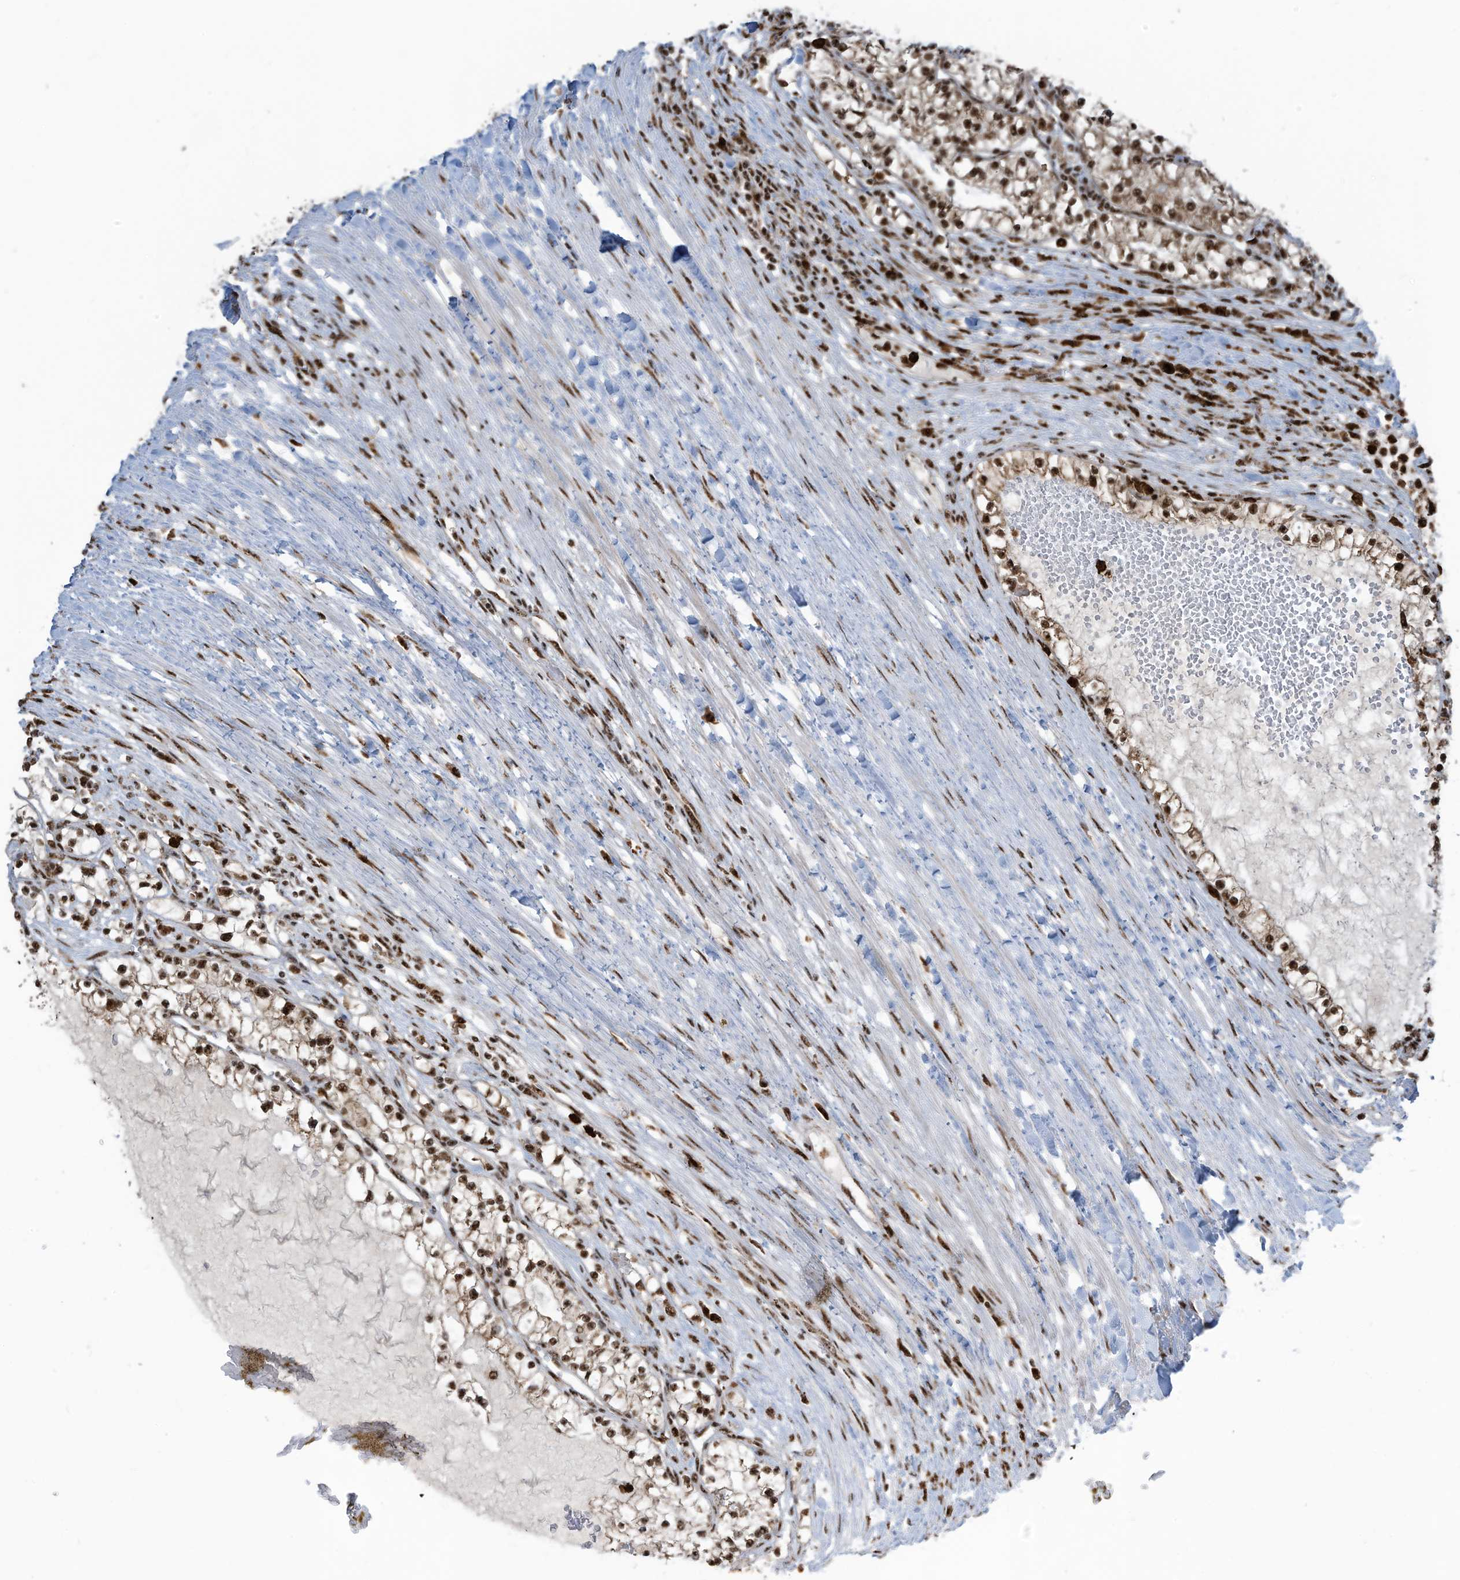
{"staining": {"intensity": "moderate", "quantity": ">75%", "location": "cytoplasmic/membranous,nuclear"}, "tissue": "renal cancer", "cell_type": "Tumor cells", "image_type": "cancer", "snomed": [{"axis": "morphology", "description": "Normal tissue, NOS"}, {"axis": "morphology", "description": "Adenocarcinoma, NOS"}, {"axis": "topography", "description": "Kidney"}], "caption": "A brown stain labels moderate cytoplasmic/membranous and nuclear expression of a protein in human adenocarcinoma (renal) tumor cells. The staining was performed using DAB (3,3'-diaminobenzidine) to visualize the protein expression in brown, while the nuclei were stained in blue with hematoxylin (Magnification: 20x).", "gene": "LBH", "patient": {"sex": "male", "age": 68}}